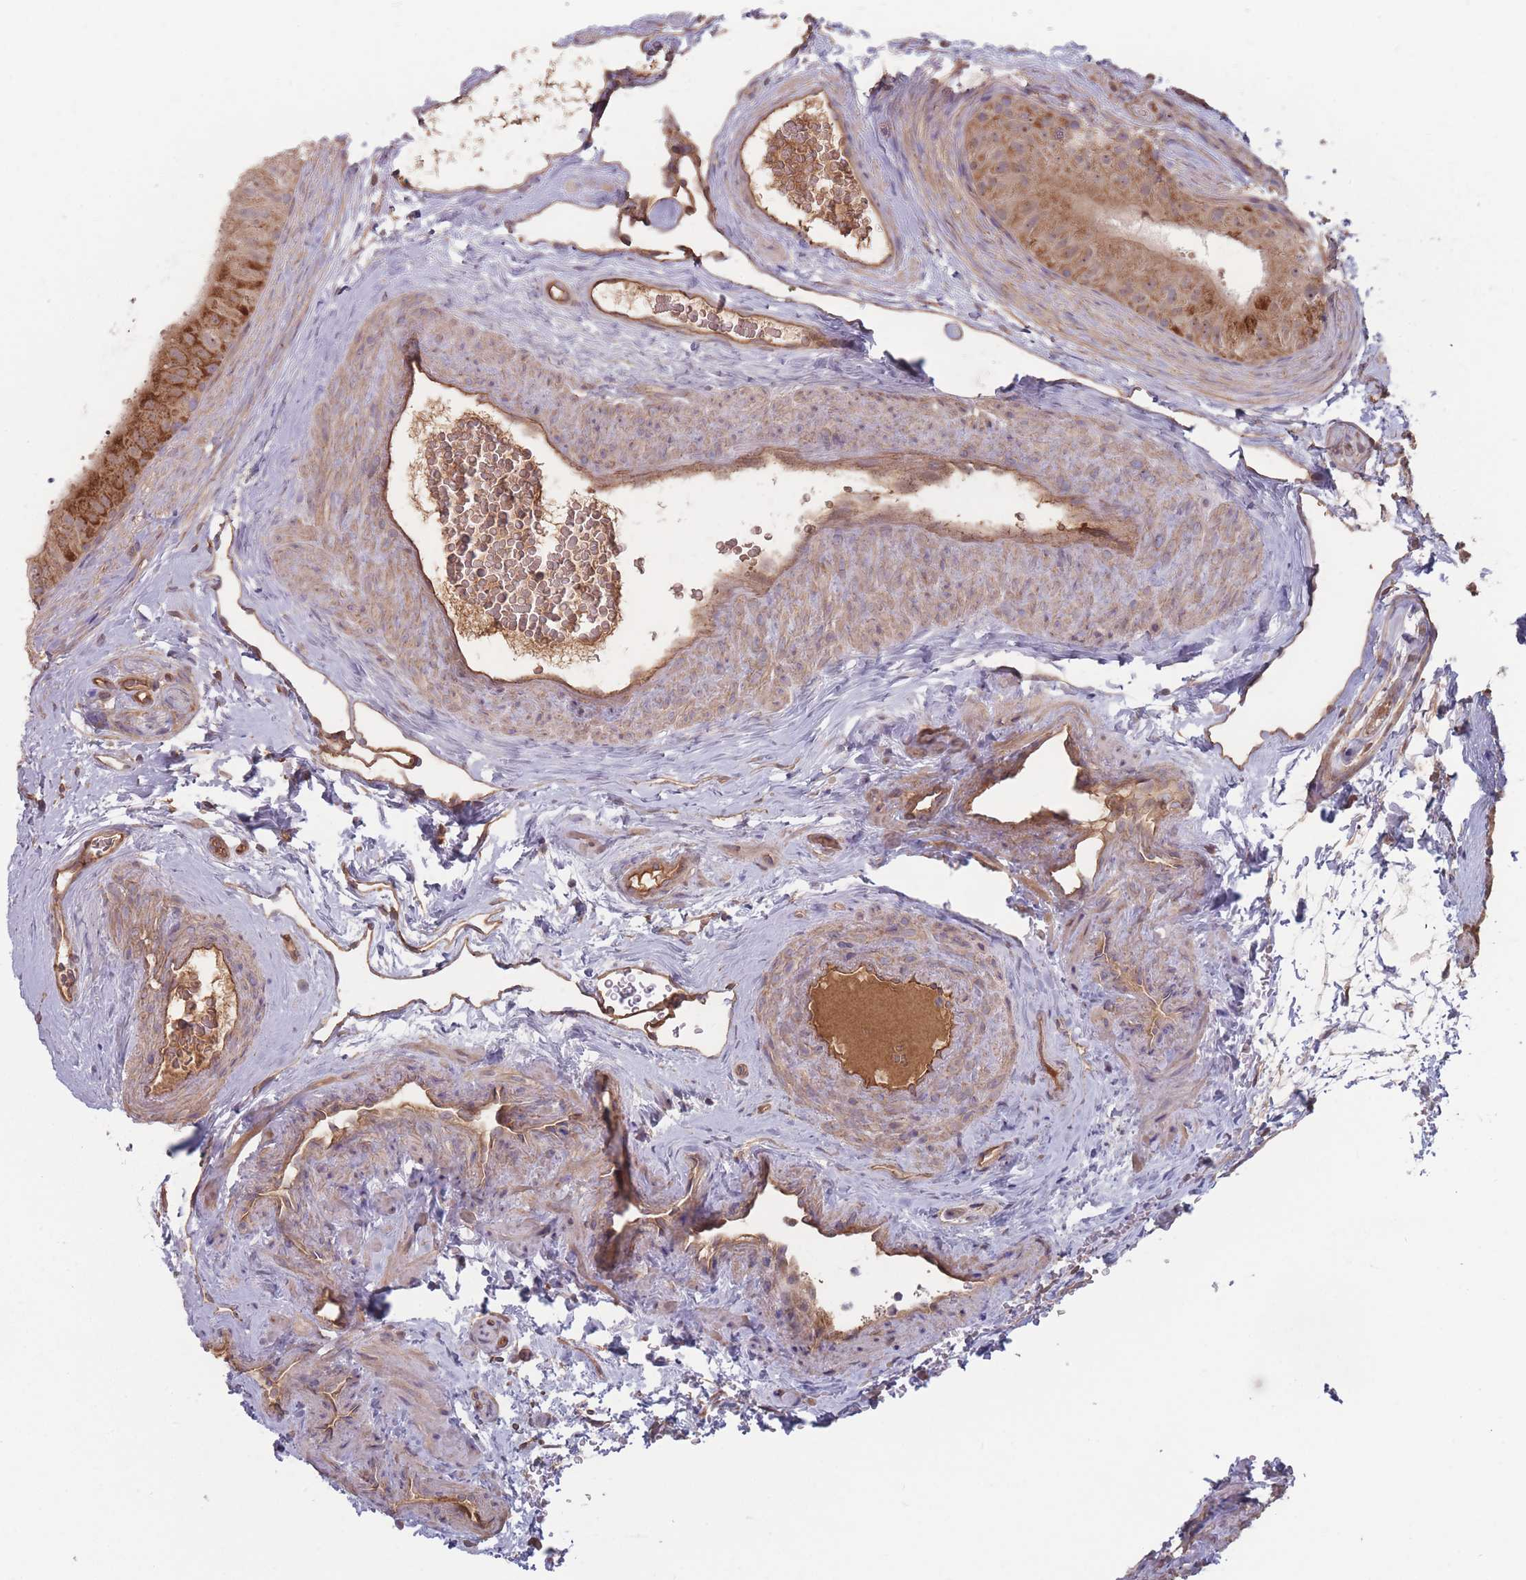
{"staining": {"intensity": "moderate", "quantity": ">75%", "location": "cytoplasmic/membranous"}, "tissue": "epididymis", "cell_type": "Glandular cells", "image_type": "normal", "snomed": [{"axis": "morphology", "description": "Normal tissue, NOS"}, {"axis": "topography", "description": "Epididymis"}], "caption": "IHC of normal human epididymis demonstrates medium levels of moderate cytoplasmic/membranous expression in approximately >75% of glandular cells. (IHC, brightfield microscopy, high magnification).", "gene": "ATP5MGL", "patient": {"sex": "male", "age": 50}}